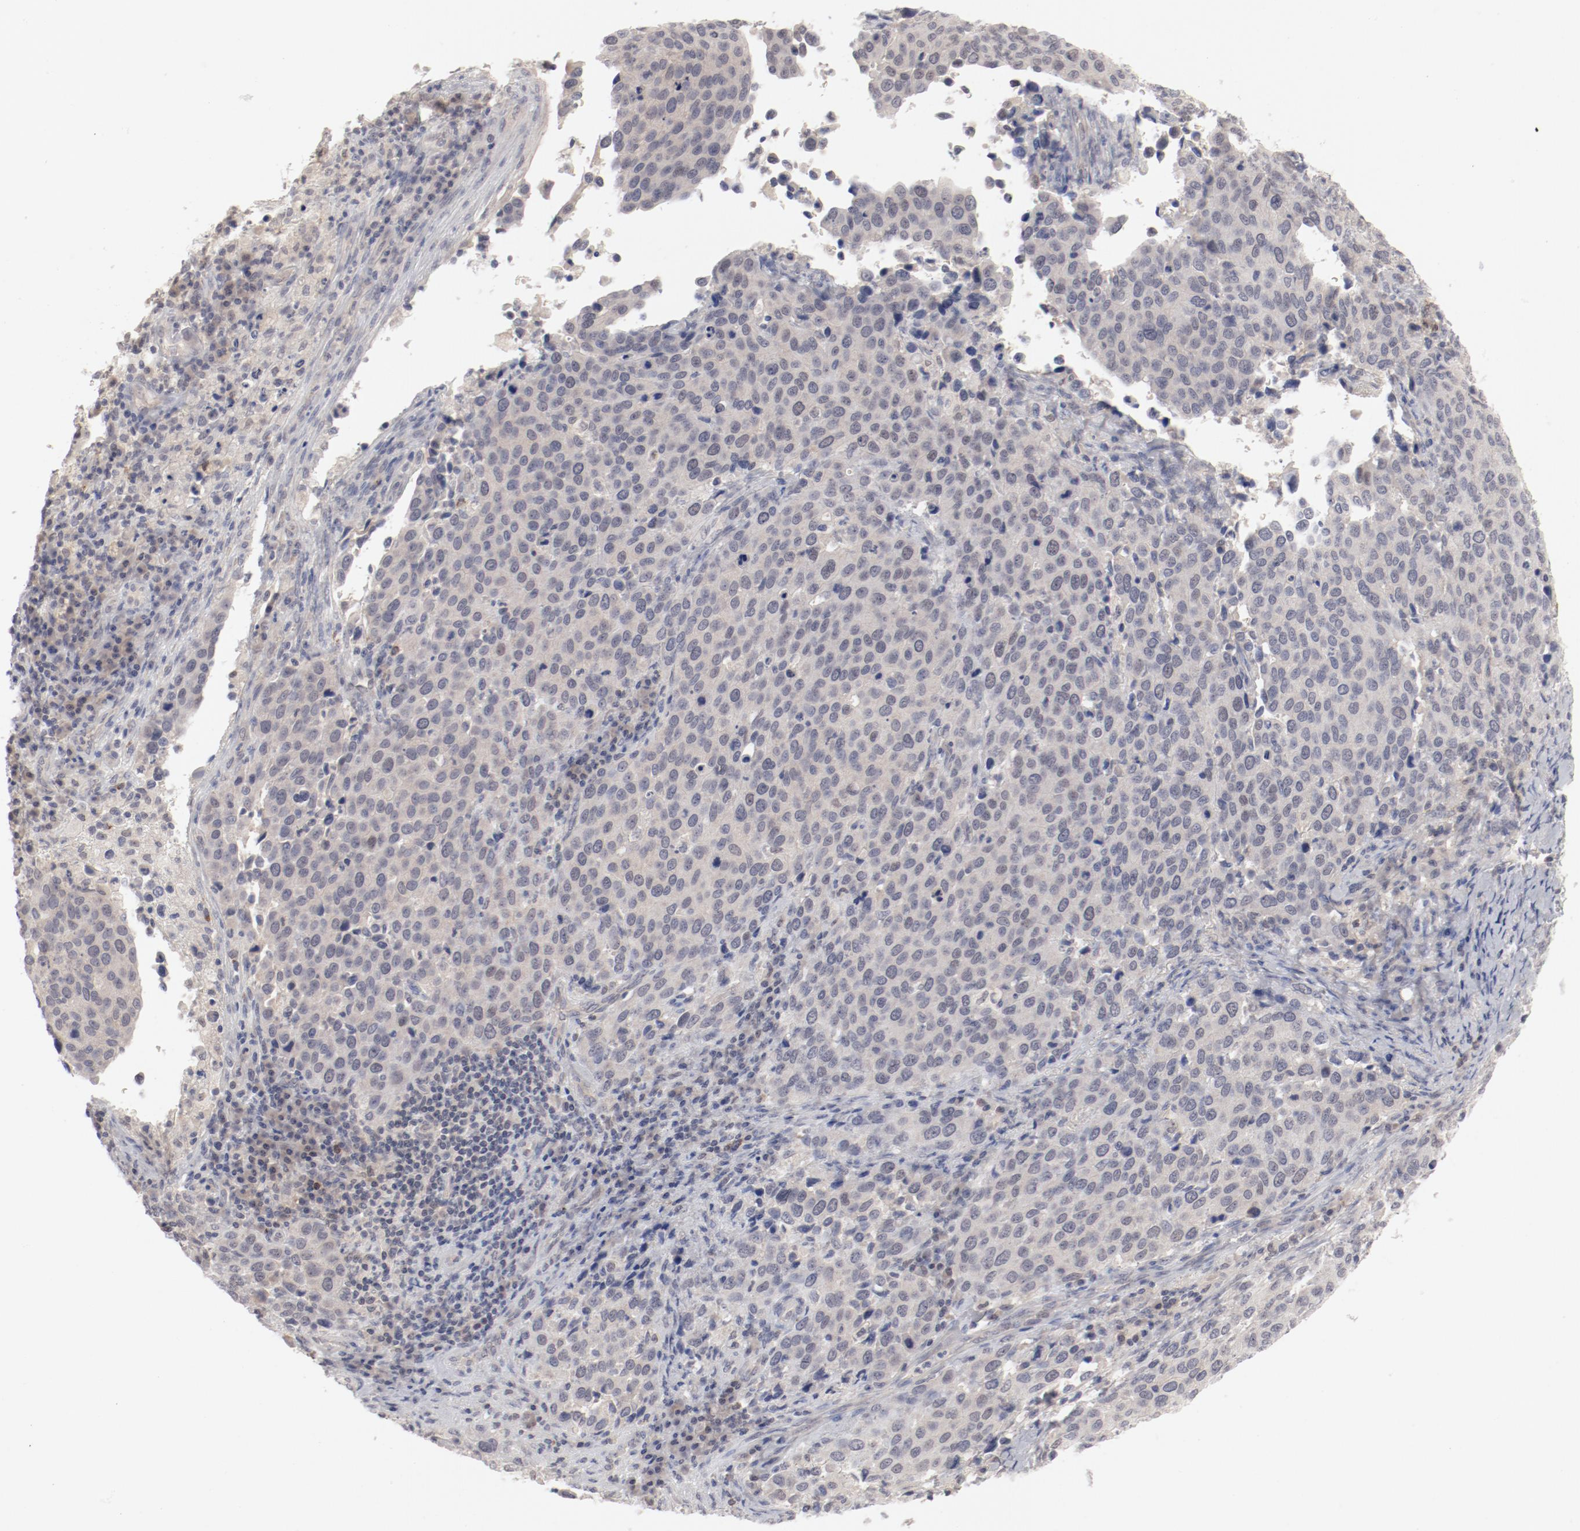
{"staining": {"intensity": "negative", "quantity": "none", "location": "none"}, "tissue": "cervical cancer", "cell_type": "Tumor cells", "image_type": "cancer", "snomed": [{"axis": "morphology", "description": "Squamous cell carcinoma, NOS"}, {"axis": "topography", "description": "Cervix"}], "caption": "Immunohistochemistry of human cervical cancer shows no staining in tumor cells.", "gene": "SH3BGR", "patient": {"sex": "female", "age": 54}}